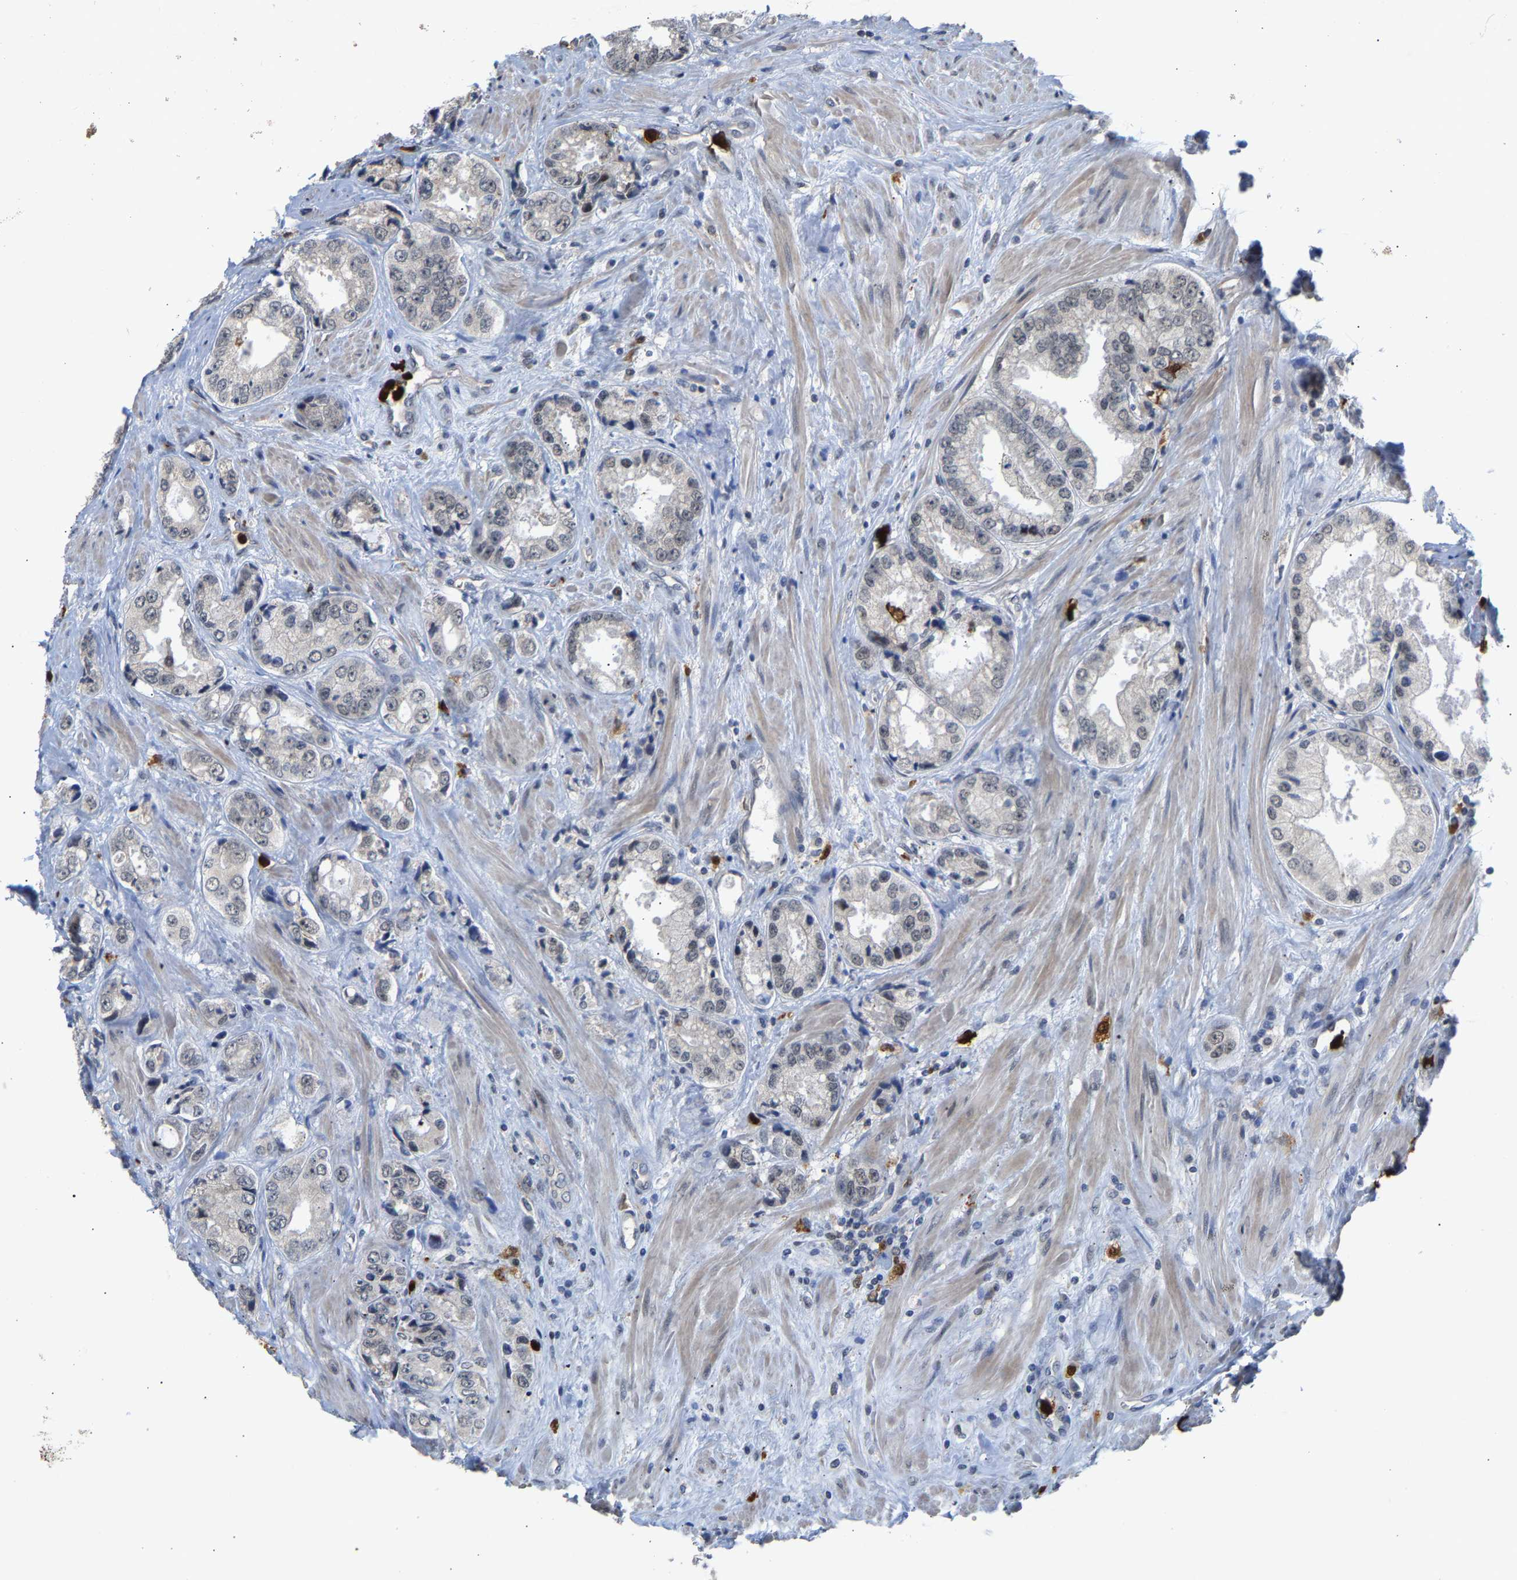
{"staining": {"intensity": "negative", "quantity": "none", "location": "none"}, "tissue": "prostate cancer", "cell_type": "Tumor cells", "image_type": "cancer", "snomed": [{"axis": "morphology", "description": "Adenocarcinoma, High grade"}, {"axis": "topography", "description": "Prostate"}], "caption": "Tumor cells are negative for protein expression in human prostate high-grade adenocarcinoma. (Brightfield microscopy of DAB immunohistochemistry (IHC) at high magnification).", "gene": "TDRD7", "patient": {"sex": "male", "age": 61}}